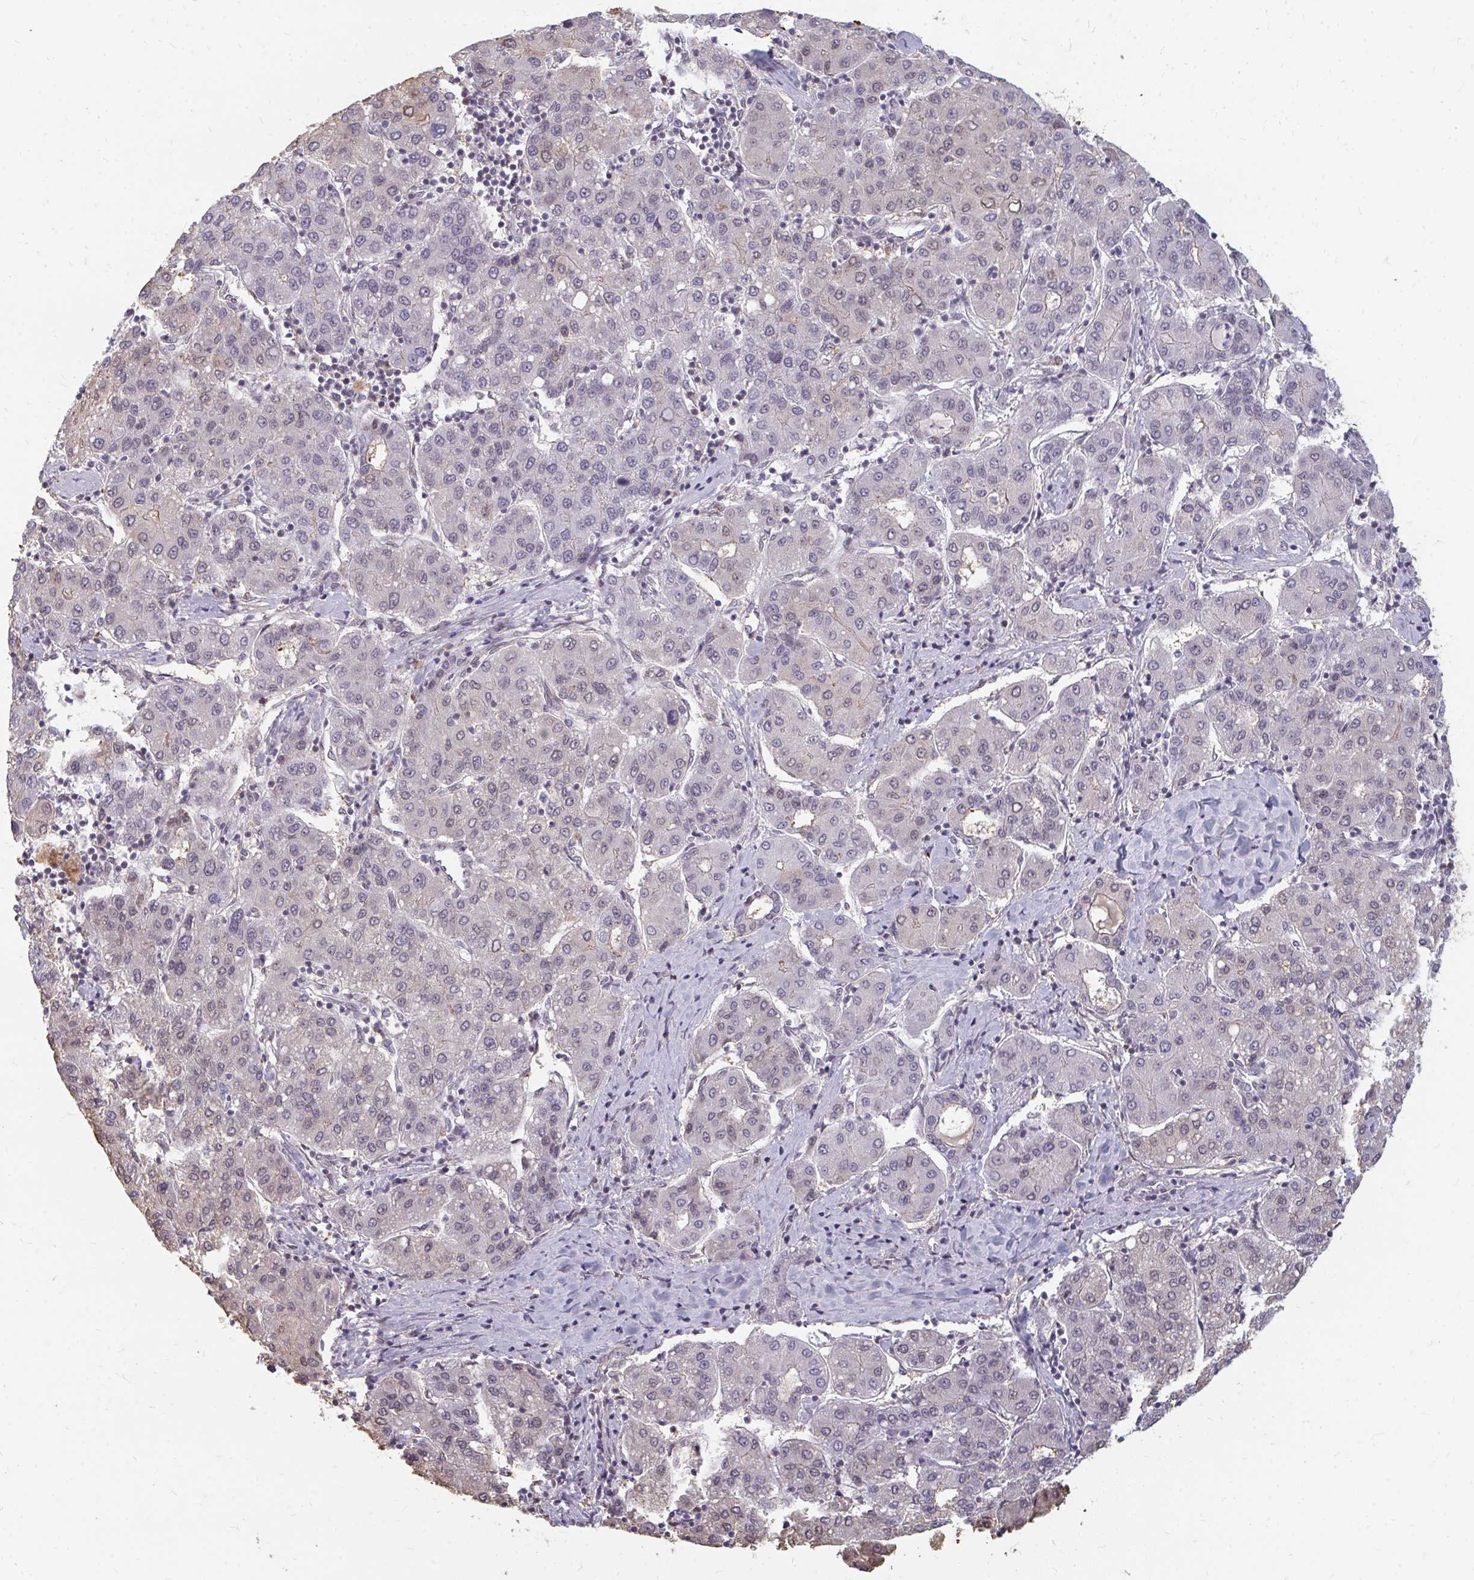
{"staining": {"intensity": "negative", "quantity": "none", "location": "none"}, "tissue": "liver cancer", "cell_type": "Tumor cells", "image_type": "cancer", "snomed": [{"axis": "morphology", "description": "Carcinoma, Hepatocellular, NOS"}, {"axis": "topography", "description": "Liver"}], "caption": "Tumor cells show no significant protein staining in liver cancer (hepatocellular carcinoma). (Stains: DAB (3,3'-diaminobenzidine) immunohistochemistry with hematoxylin counter stain, Microscopy: brightfield microscopy at high magnification).", "gene": "GPC5", "patient": {"sex": "male", "age": 65}}